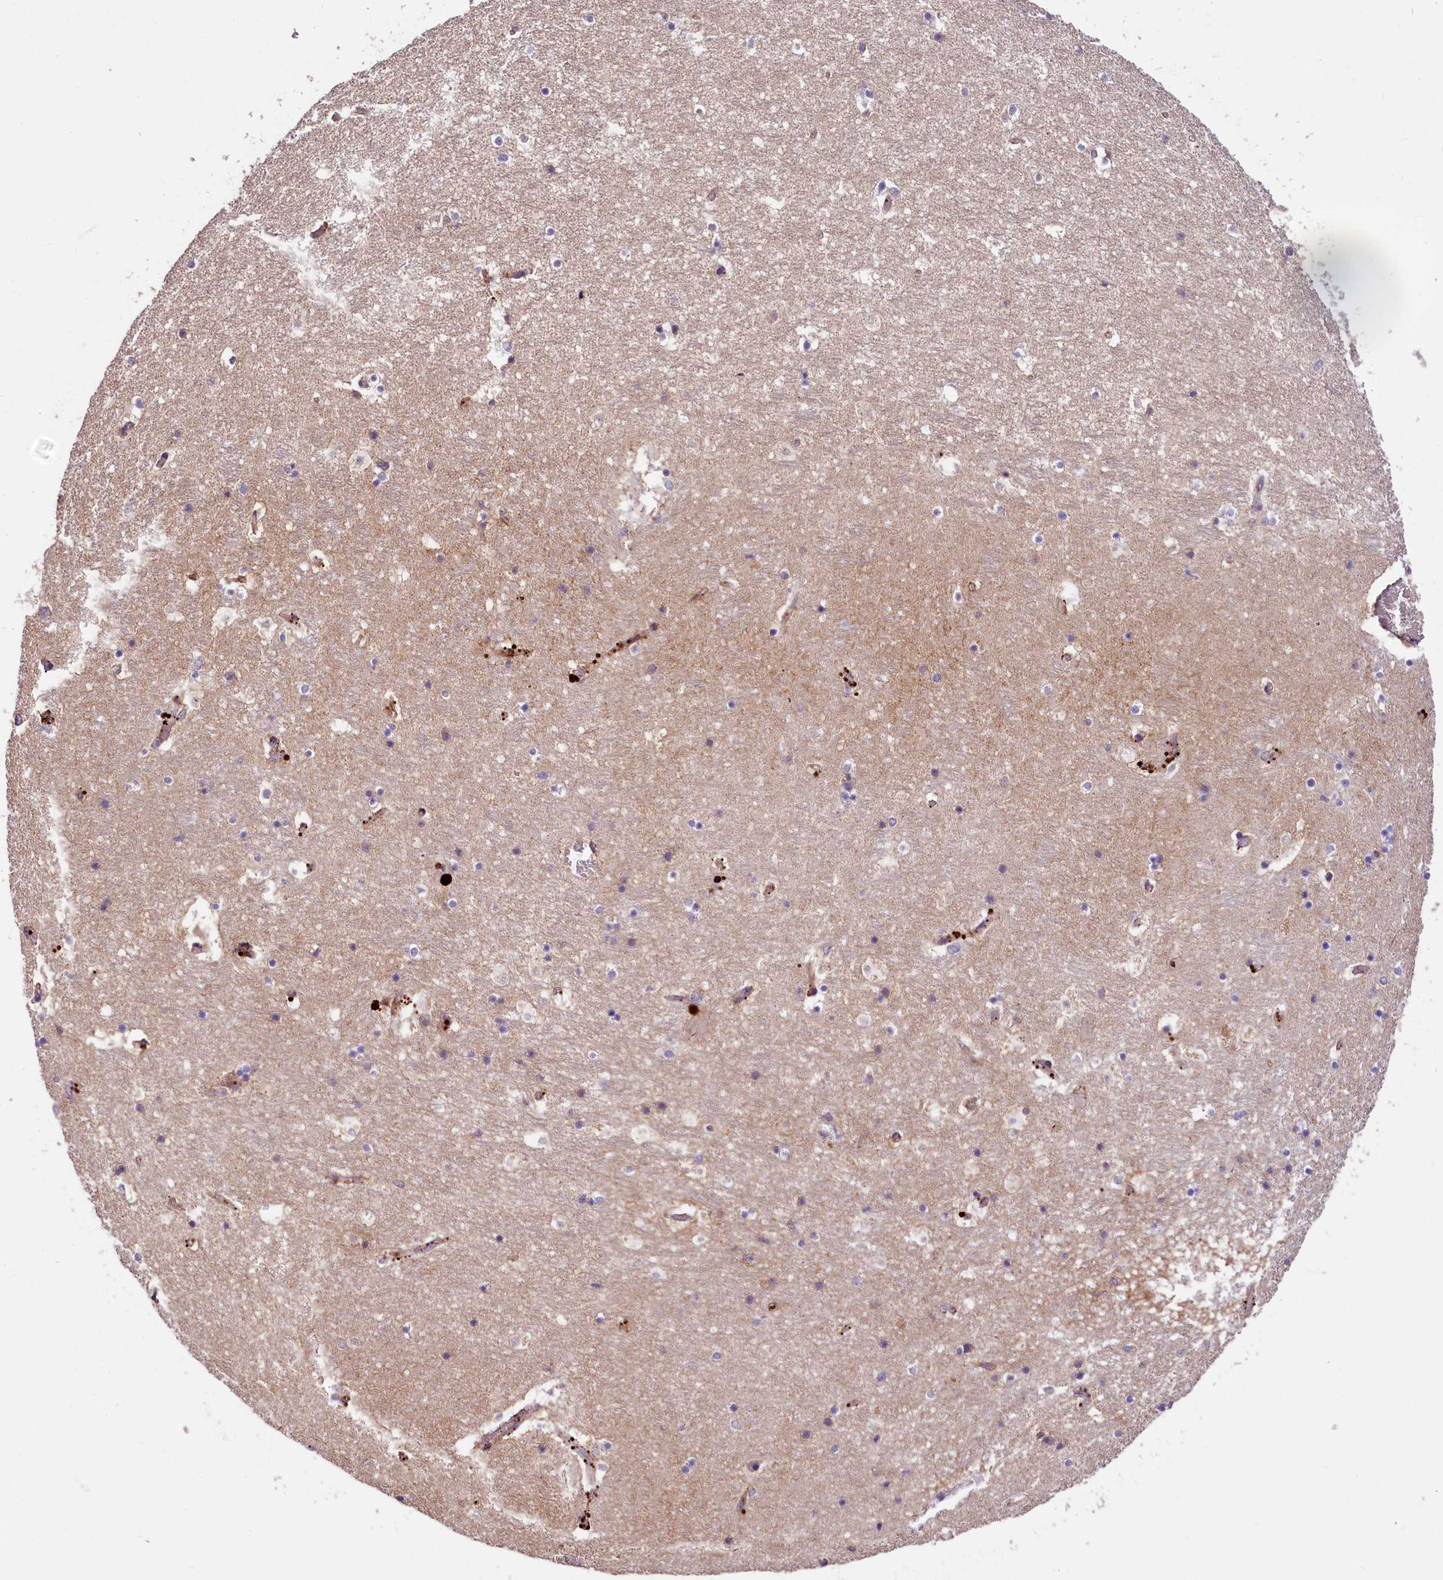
{"staining": {"intensity": "negative", "quantity": "none", "location": "none"}, "tissue": "hippocampus", "cell_type": "Glial cells", "image_type": "normal", "snomed": [{"axis": "morphology", "description": "Normal tissue, NOS"}, {"axis": "topography", "description": "Hippocampus"}], "caption": "IHC of unremarkable hippocampus demonstrates no expression in glial cells. (Immunohistochemistry (ihc), brightfield microscopy, high magnification).", "gene": "UBXN6", "patient": {"sex": "female", "age": 52}}